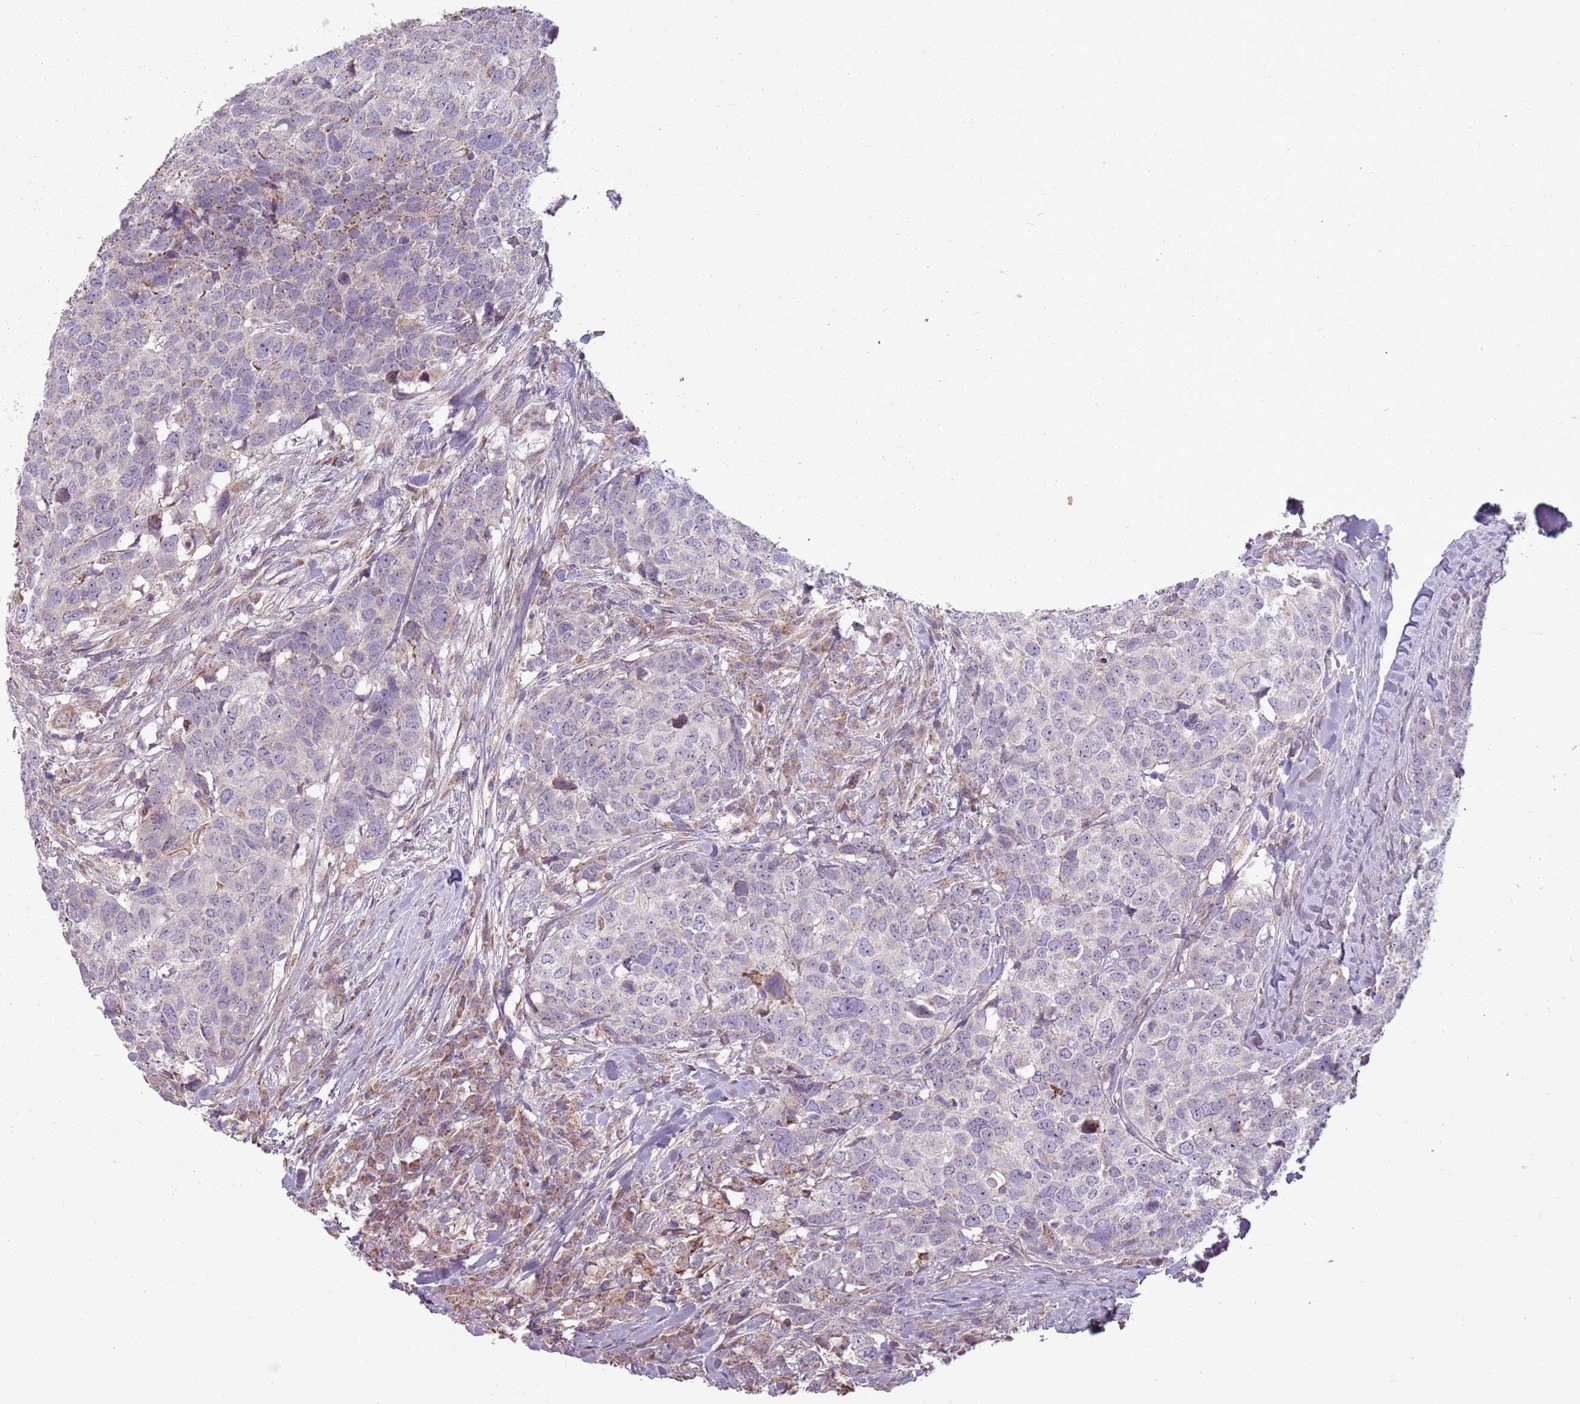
{"staining": {"intensity": "negative", "quantity": "none", "location": "none"}, "tissue": "head and neck cancer", "cell_type": "Tumor cells", "image_type": "cancer", "snomed": [{"axis": "morphology", "description": "Normal tissue, NOS"}, {"axis": "morphology", "description": "Squamous cell carcinoma, NOS"}, {"axis": "topography", "description": "Skeletal muscle"}, {"axis": "topography", "description": "Vascular tissue"}, {"axis": "topography", "description": "Peripheral nerve tissue"}, {"axis": "topography", "description": "Head-Neck"}], "caption": "Immunohistochemistry of human head and neck cancer (squamous cell carcinoma) displays no staining in tumor cells.", "gene": "ZNF530", "patient": {"sex": "male", "age": 66}}